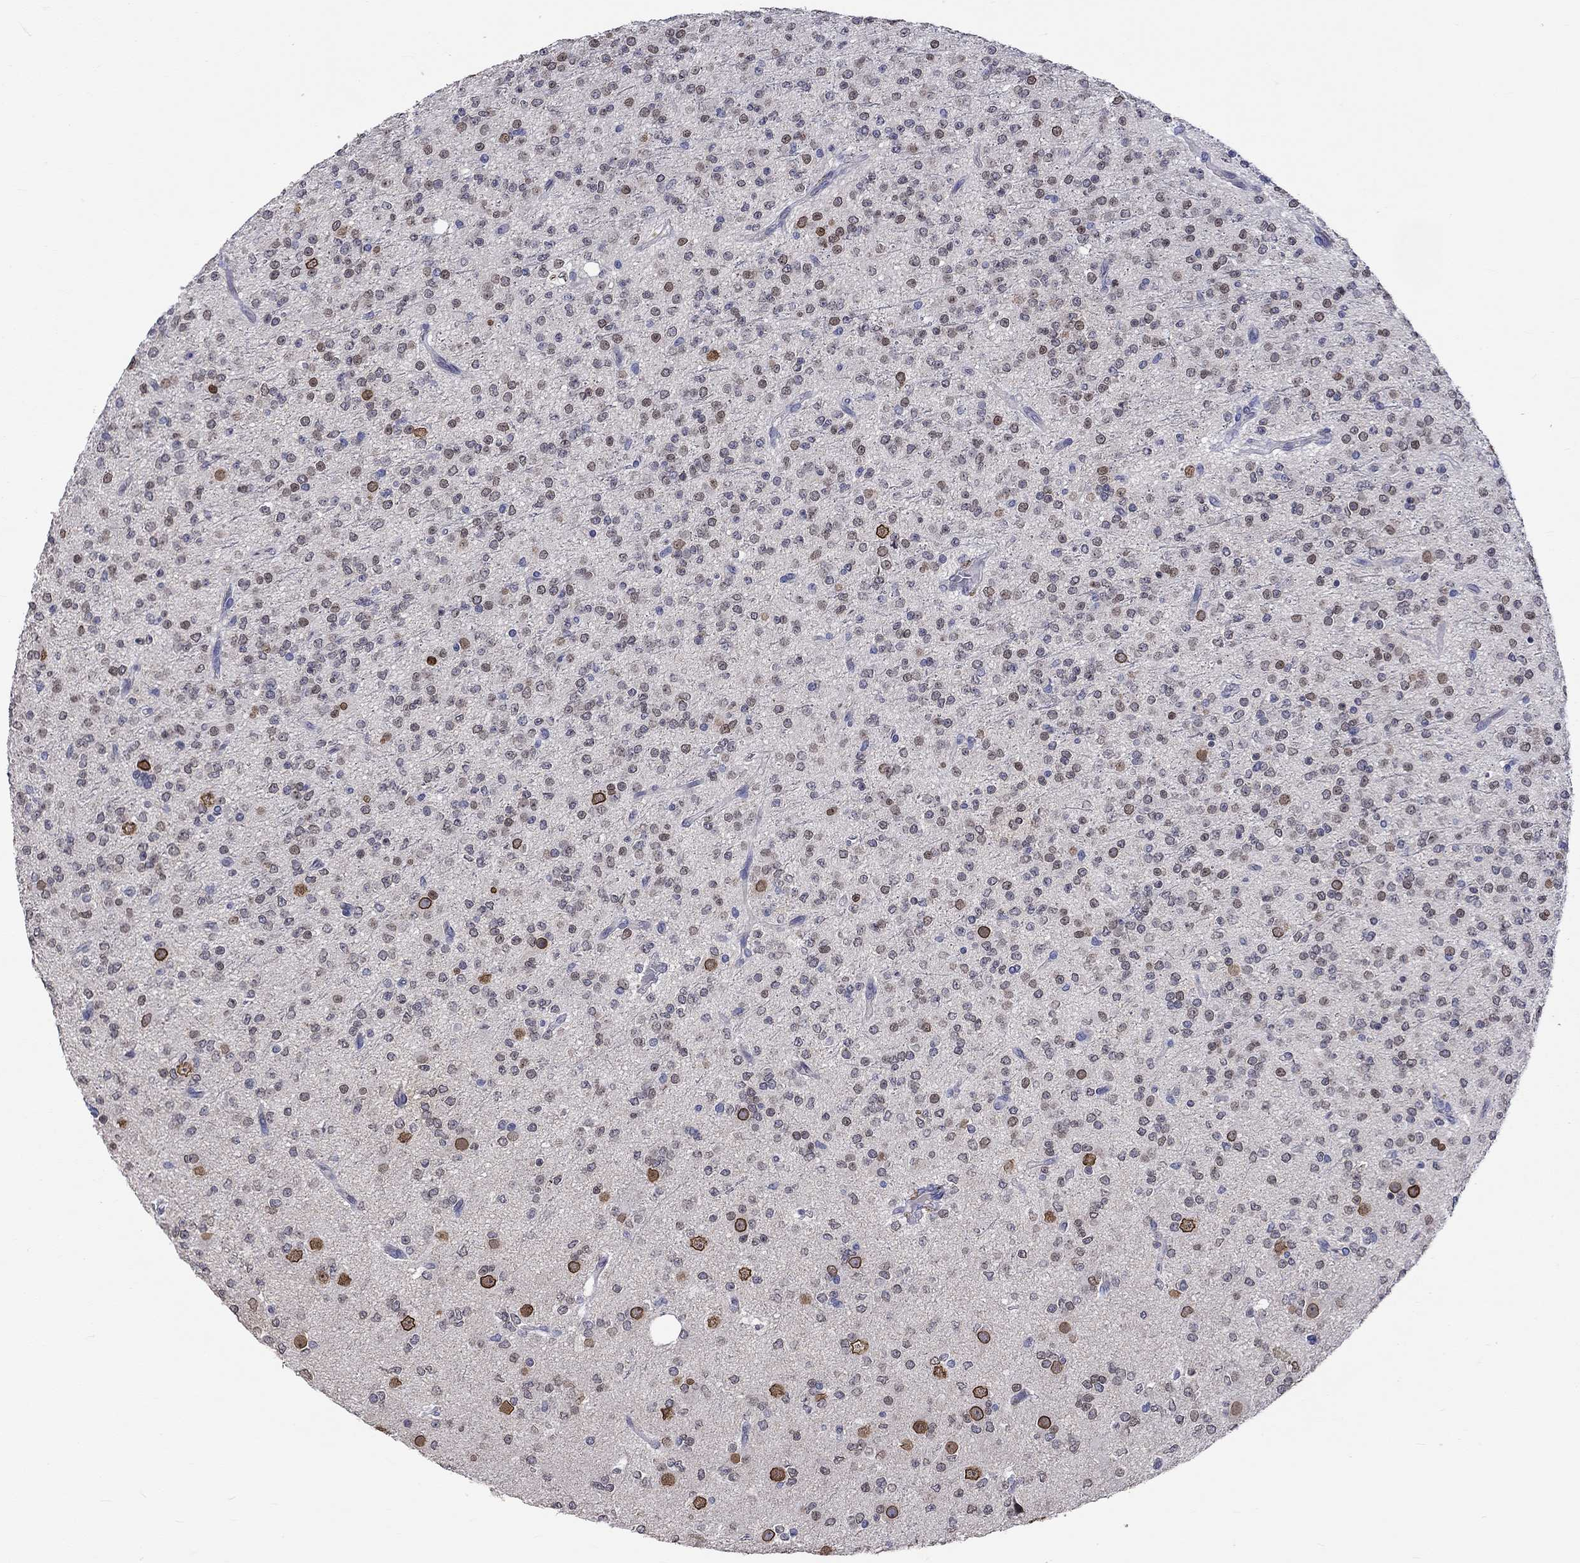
{"staining": {"intensity": "moderate", "quantity": "25%-75%", "location": "cytoplasmic/membranous,nuclear"}, "tissue": "glioma", "cell_type": "Tumor cells", "image_type": "cancer", "snomed": [{"axis": "morphology", "description": "Glioma, malignant, Low grade"}, {"axis": "topography", "description": "Brain"}], "caption": "Moderate cytoplasmic/membranous and nuclear protein positivity is appreciated in approximately 25%-75% of tumor cells in glioma.", "gene": "LRFN4", "patient": {"sex": "male", "age": 27}}